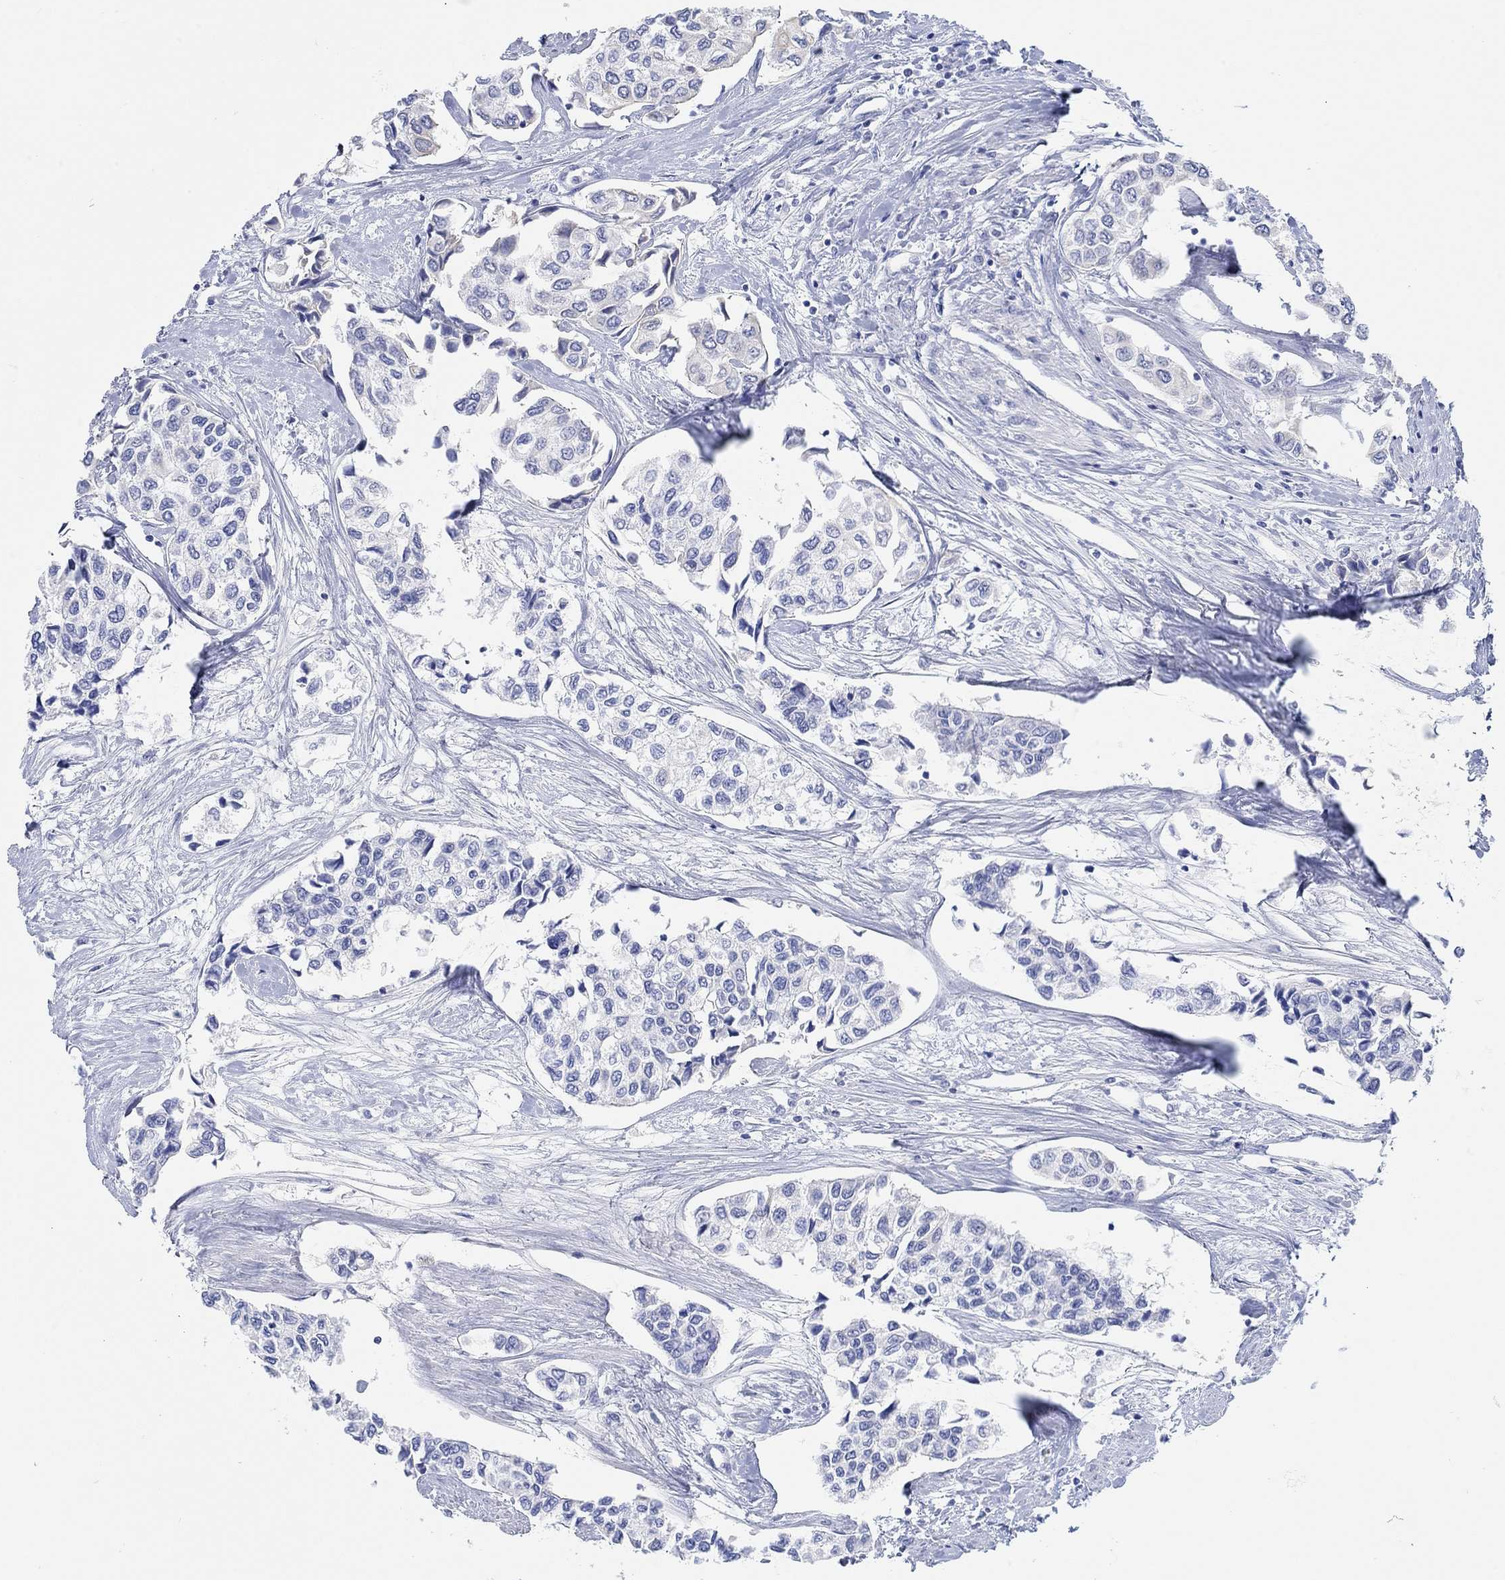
{"staining": {"intensity": "negative", "quantity": "none", "location": "none"}, "tissue": "urothelial cancer", "cell_type": "Tumor cells", "image_type": "cancer", "snomed": [{"axis": "morphology", "description": "Urothelial carcinoma, High grade"}, {"axis": "topography", "description": "Urinary bladder"}], "caption": "DAB (3,3'-diaminobenzidine) immunohistochemical staining of urothelial cancer shows no significant expression in tumor cells.", "gene": "AK8", "patient": {"sex": "male", "age": 73}}